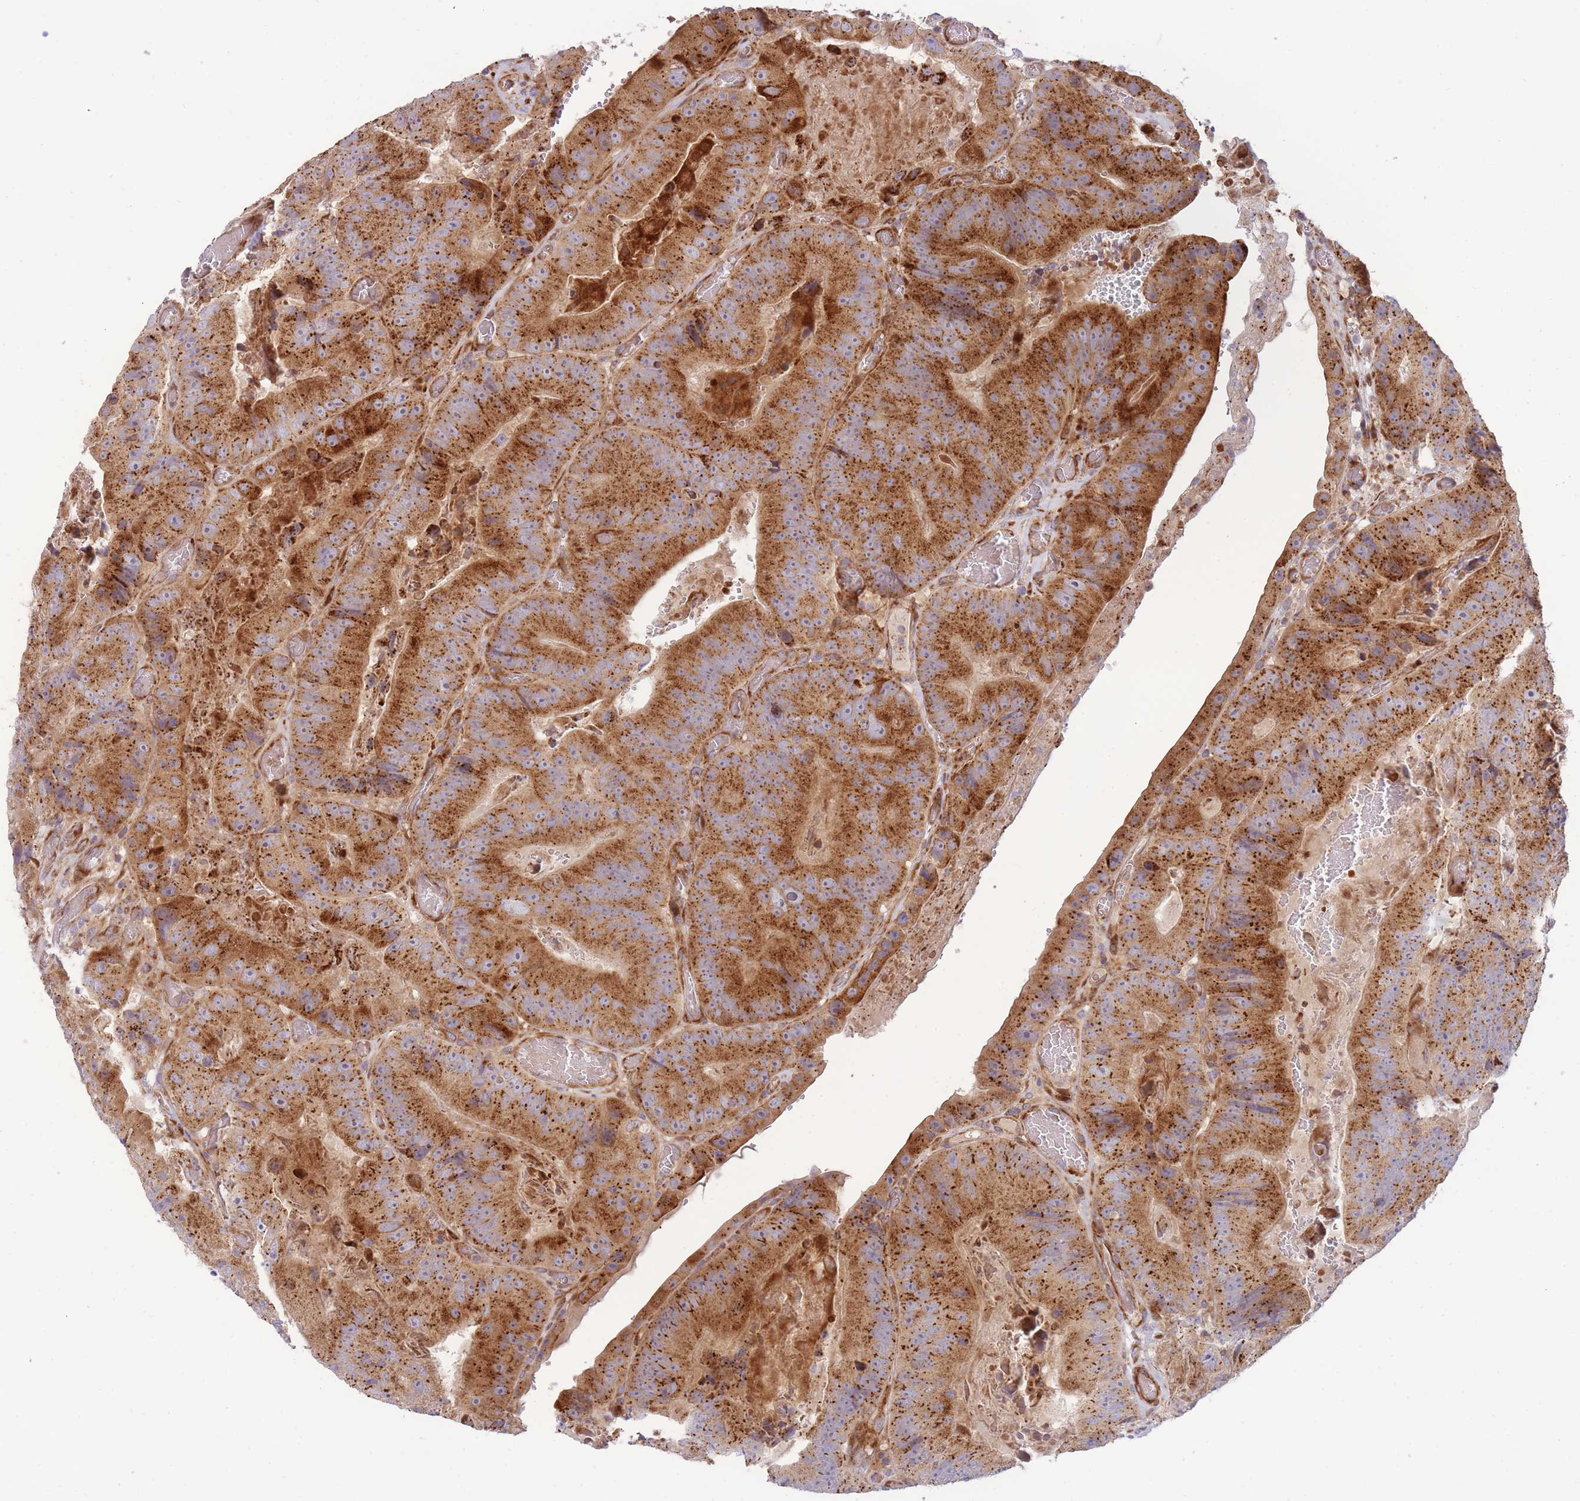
{"staining": {"intensity": "strong", "quantity": ">75%", "location": "cytoplasmic/membranous"}, "tissue": "colorectal cancer", "cell_type": "Tumor cells", "image_type": "cancer", "snomed": [{"axis": "morphology", "description": "Adenocarcinoma, NOS"}, {"axis": "topography", "description": "Colon"}], "caption": "Colorectal cancer stained with a brown dye demonstrates strong cytoplasmic/membranous positive expression in about >75% of tumor cells.", "gene": "ATP5MC2", "patient": {"sex": "female", "age": 86}}